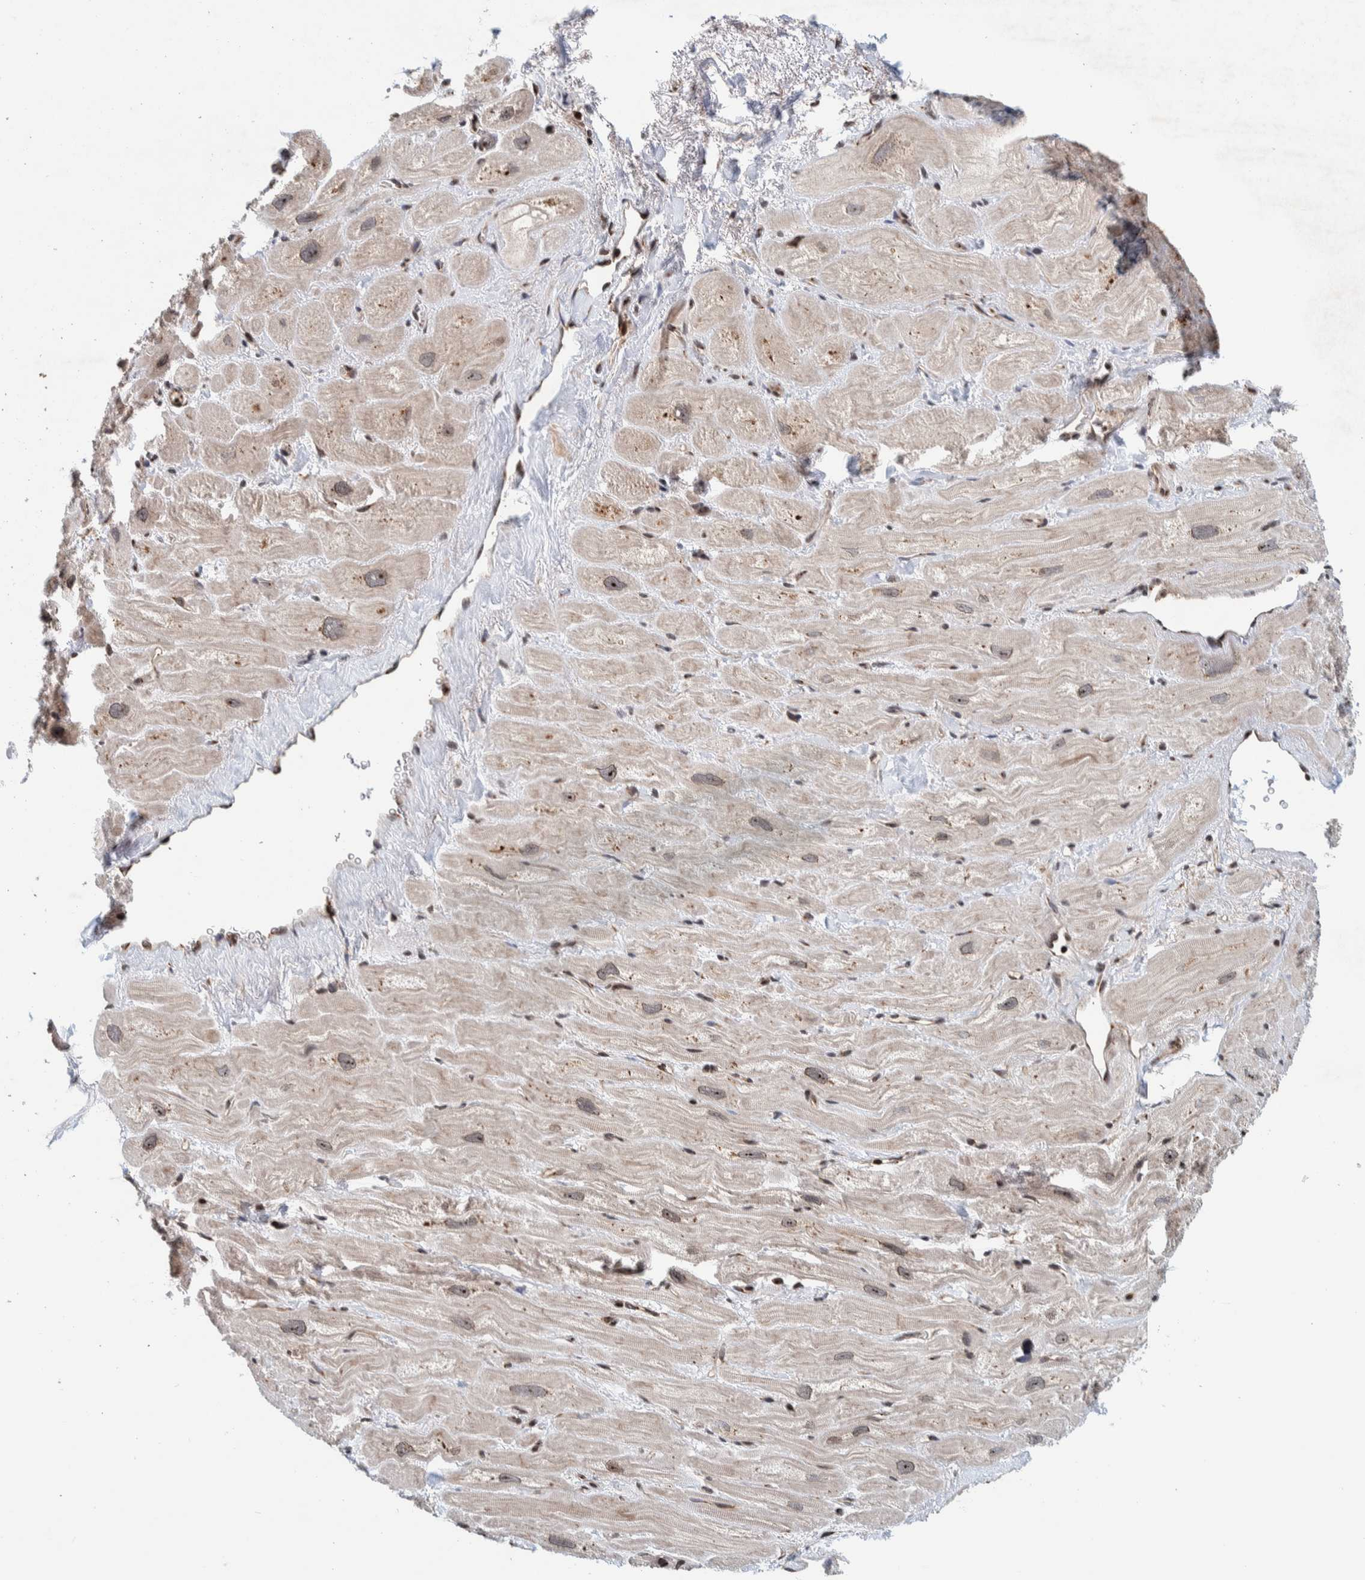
{"staining": {"intensity": "moderate", "quantity": "25%-75%", "location": "cytoplasmic/membranous"}, "tissue": "heart muscle", "cell_type": "Cardiomyocytes", "image_type": "normal", "snomed": [{"axis": "morphology", "description": "Normal tissue, NOS"}, {"axis": "topography", "description": "Heart"}], "caption": "Immunohistochemical staining of benign heart muscle exhibits medium levels of moderate cytoplasmic/membranous positivity in approximately 25%-75% of cardiomyocytes. (Stains: DAB in brown, nuclei in blue, Microscopy: brightfield microscopy at high magnification).", "gene": "CCDC182", "patient": {"sex": "male", "age": 49}}